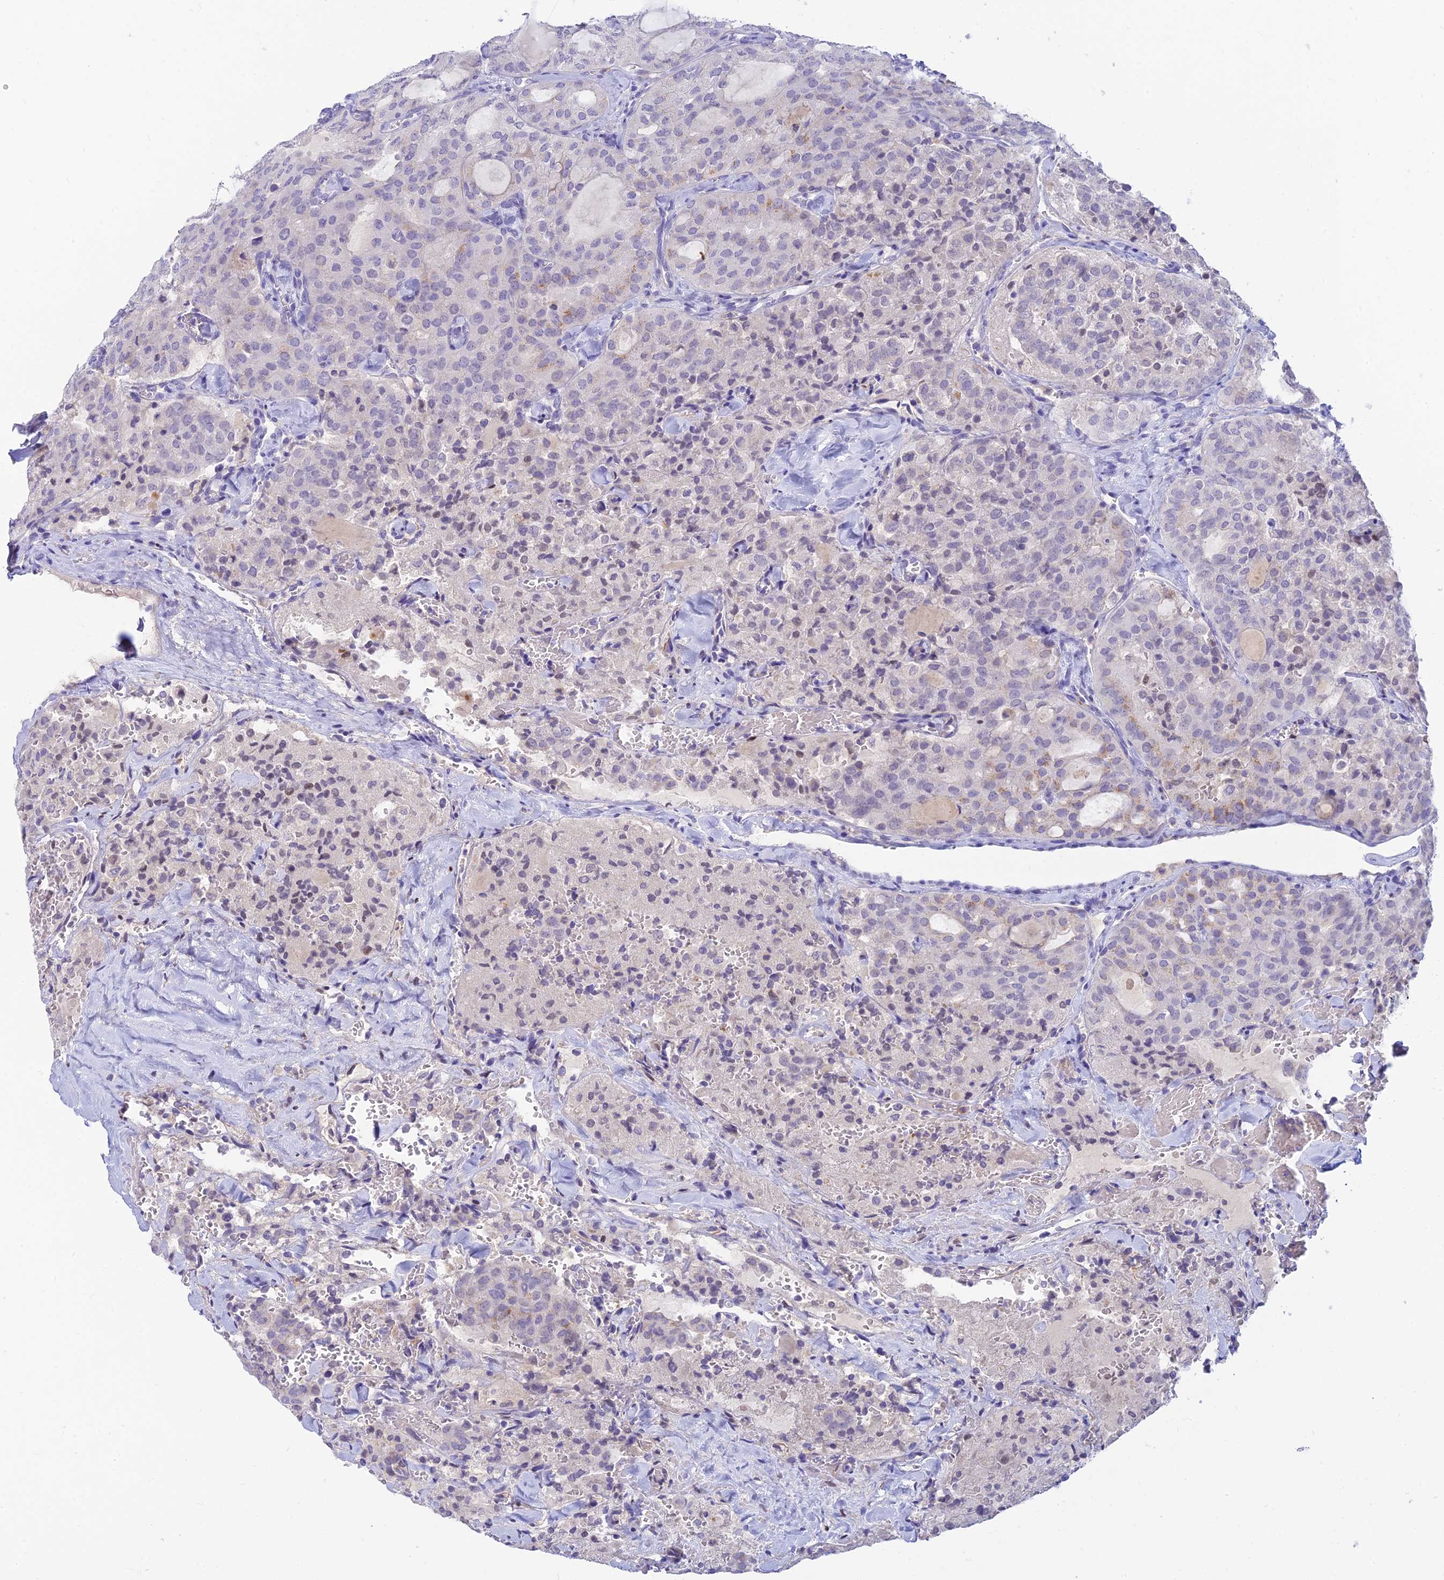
{"staining": {"intensity": "weak", "quantity": "<25%", "location": "cytoplasmic/membranous"}, "tissue": "thyroid cancer", "cell_type": "Tumor cells", "image_type": "cancer", "snomed": [{"axis": "morphology", "description": "Follicular adenoma carcinoma, NOS"}, {"axis": "topography", "description": "Thyroid gland"}], "caption": "DAB (3,3'-diaminobenzidine) immunohistochemical staining of thyroid cancer (follicular adenoma carcinoma) displays no significant staining in tumor cells. (Immunohistochemistry, brightfield microscopy, high magnification).", "gene": "INTS13", "patient": {"sex": "male", "age": 75}}